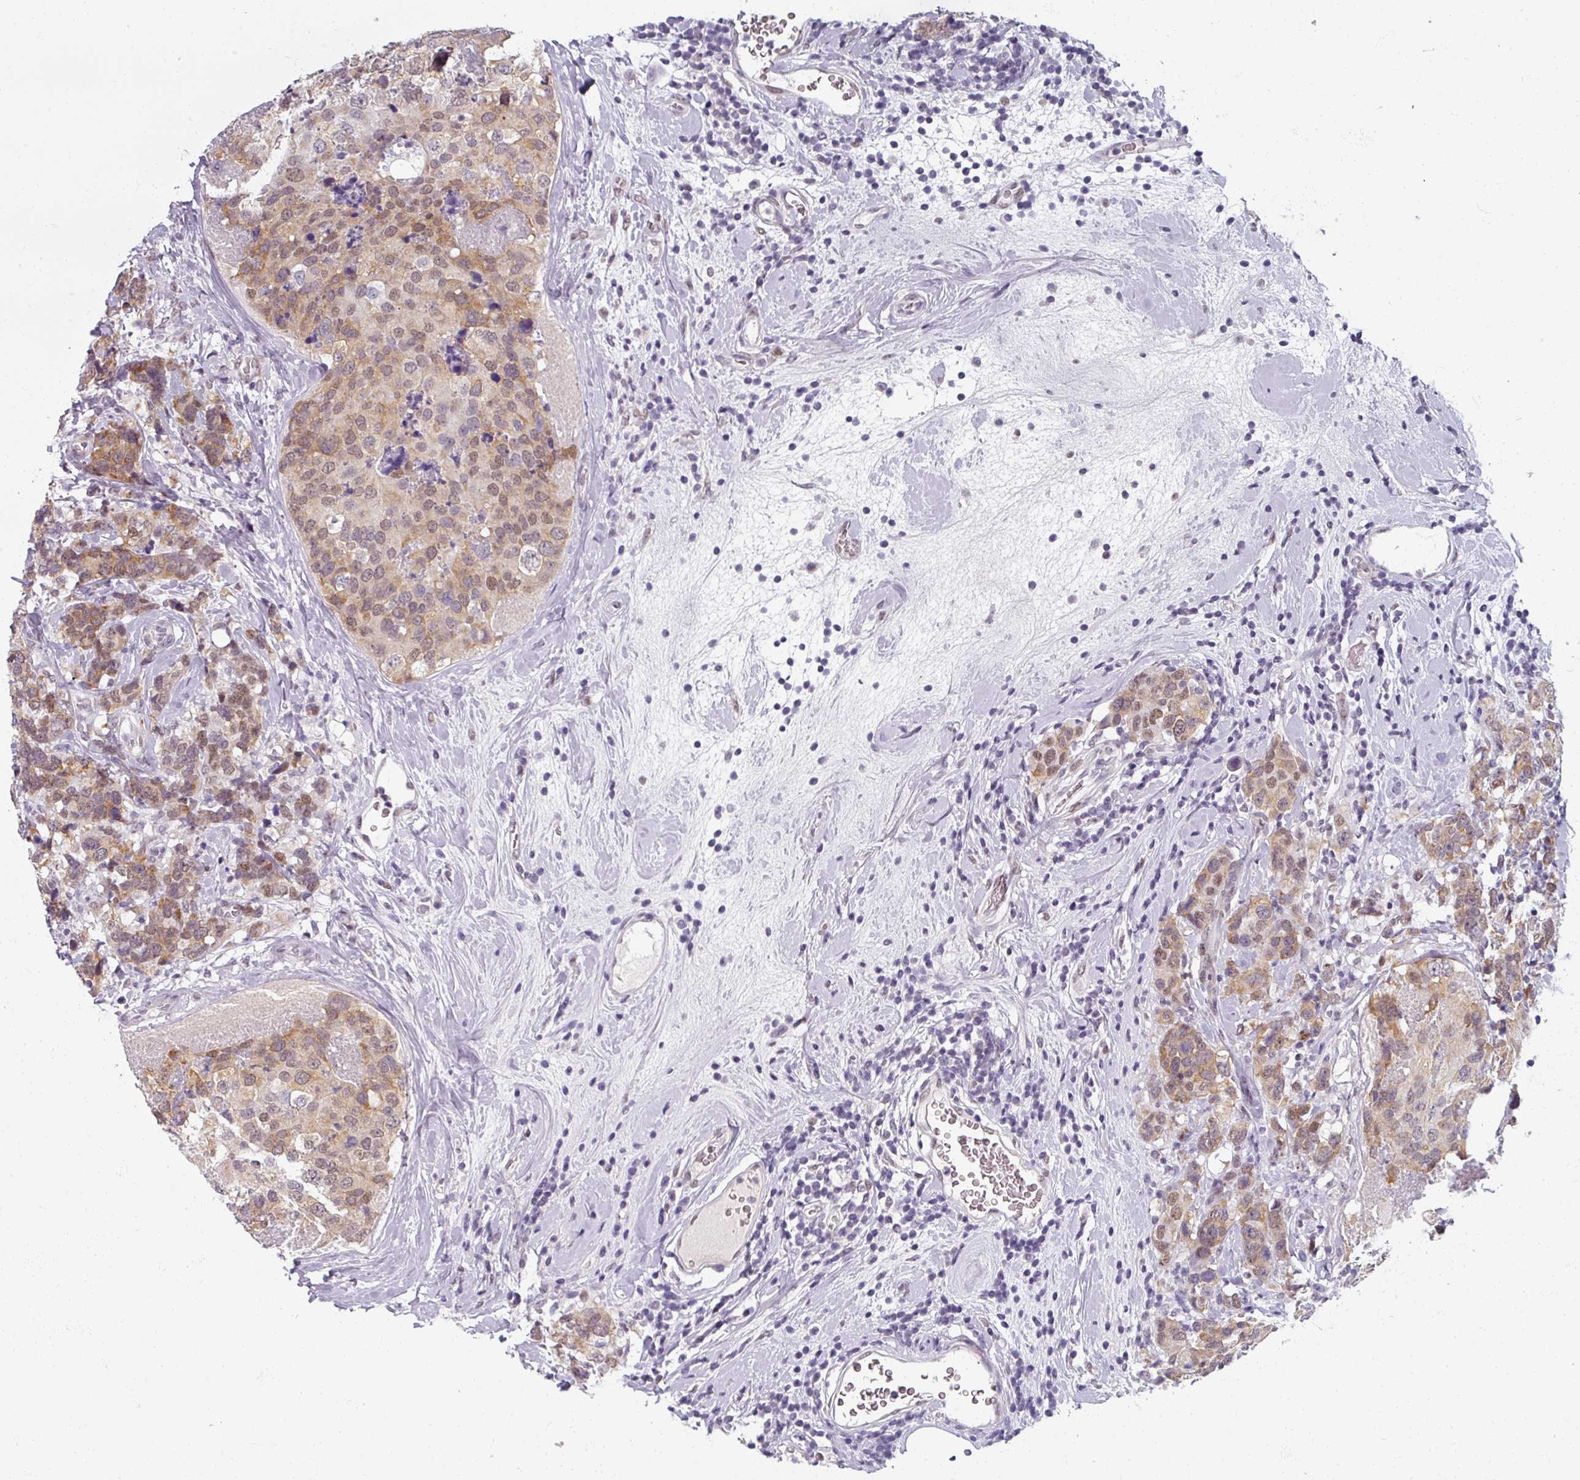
{"staining": {"intensity": "moderate", "quantity": ">75%", "location": "nuclear"}, "tissue": "breast cancer", "cell_type": "Tumor cells", "image_type": "cancer", "snomed": [{"axis": "morphology", "description": "Lobular carcinoma"}, {"axis": "topography", "description": "Breast"}], "caption": "The histopathology image demonstrates immunohistochemical staining of lobular carcinoma (breast). There is moderate nuclear positivity is identified in about >75% of tumor cells. (IHC, brightfield microscopy, high magnification).", "gene": "RIPOR3", "patient": {"sex": "female", "age": 59}}